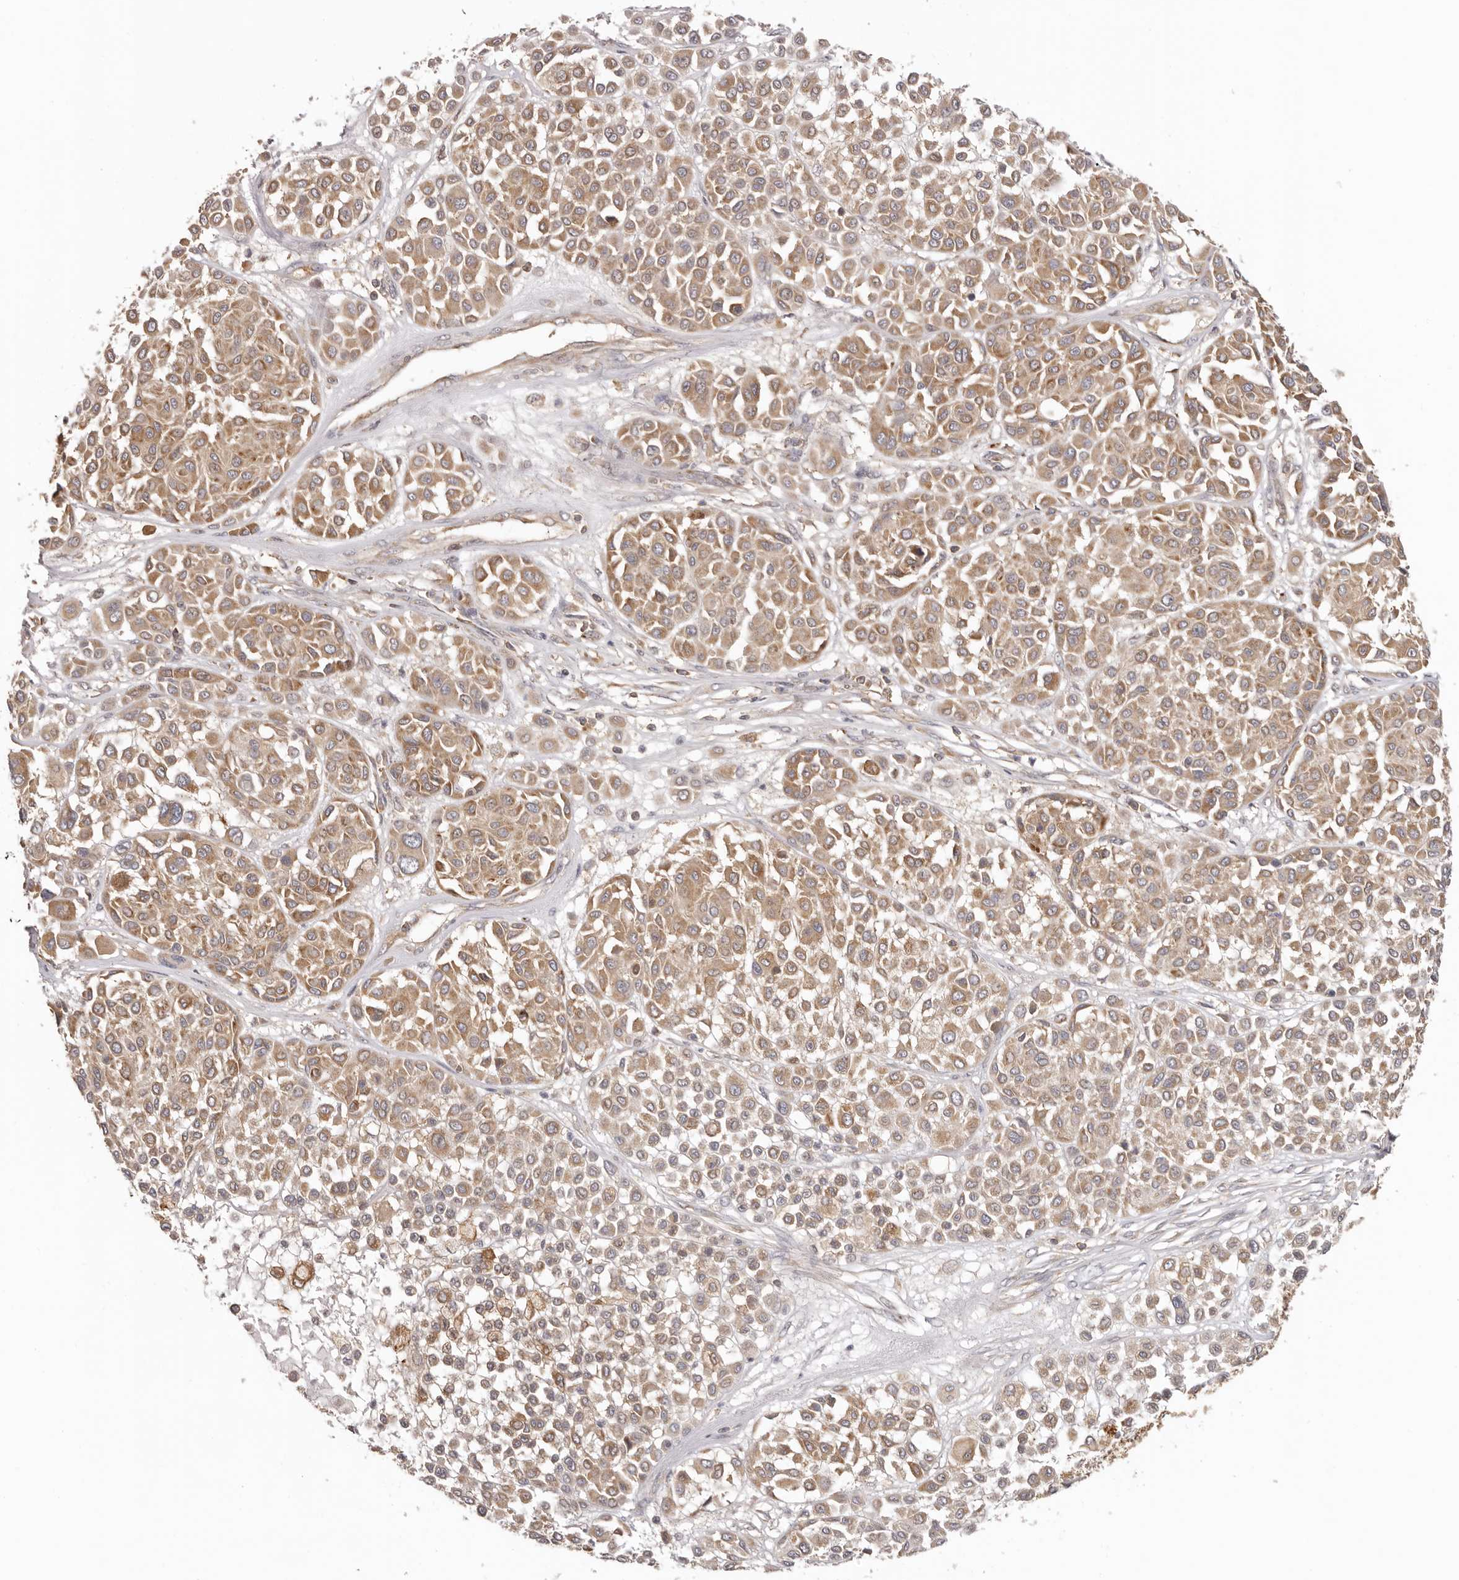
{"staining": {"intensity": "moderate", "quantity": ">75%", "location": "cytoplasmic/membranous"}, "tissue": "melanoma", "cell_type": "Tumor cells", "image_type": "cancer", "snomed": [{"axis": "morphology", "description": "Malignant melanoma, Metastatic site"}, {"axis": "topography", "description": "Soft tissue"}], "caption": "Immunohistochemical staining of malignant melanoma (metastatic site) reveals medium levels of moderate cytoplasmic/membranous staining in approximately >75% of tumor cells.", "gene": "EEF1E1", "patient": {"sex": "male", "age": 41}}